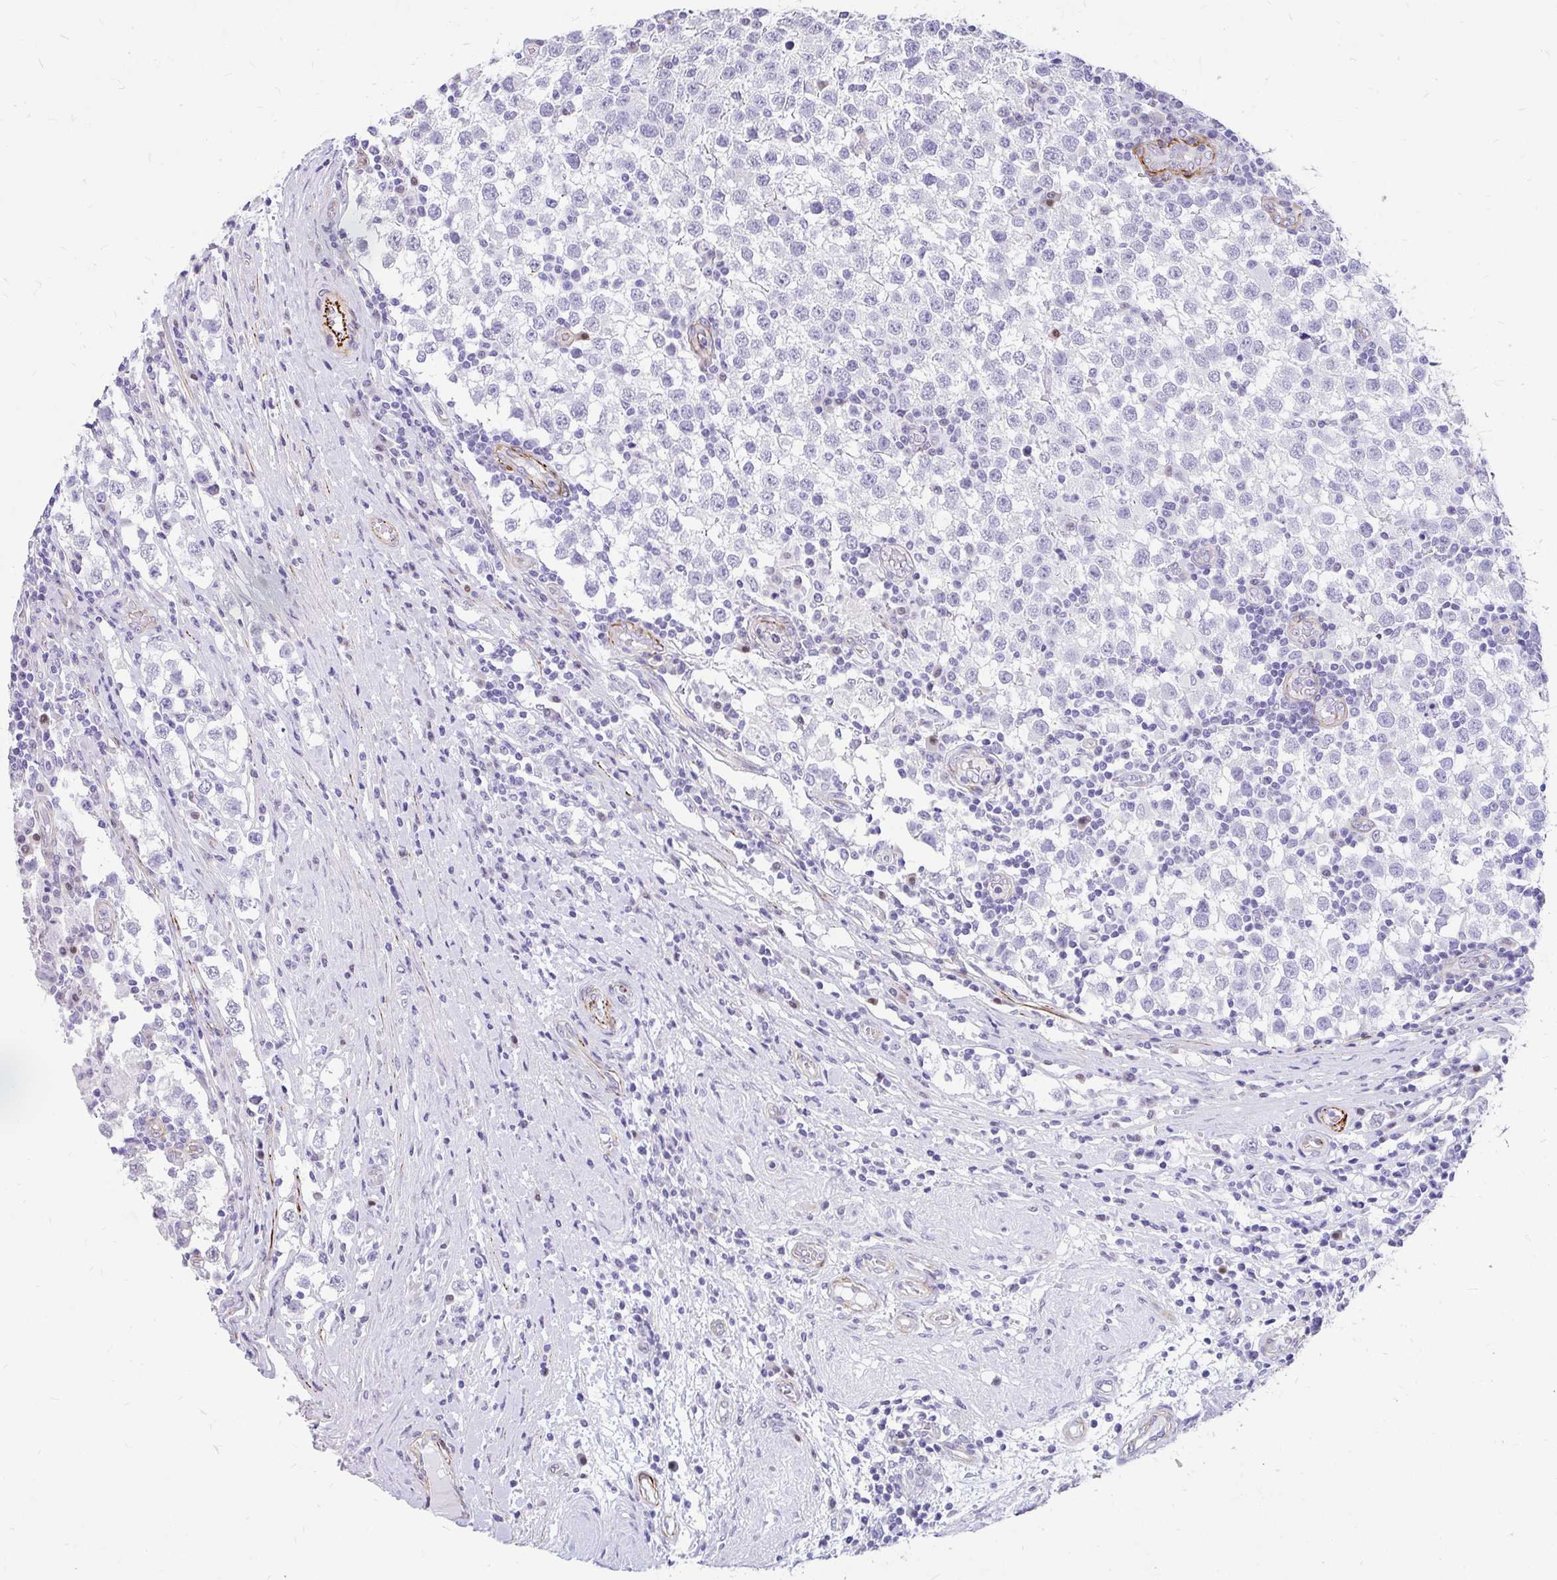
{"staining": {"intensity": "negative", "quantity": "none", "location": "none"}, "tissue": "testis cancer", "cell_type": "Tumor cells", "image_type": "cancer", "snomed": [{"axis": "morphology", "description": "Seminoma, NOS"}, {"axis": "topography", "description": "Testis"}], "caption": "There is no significant positivity in tumor cells of testis cancer.", "gene": "EML5", "patient": {"sex": "male", "age": 34}}